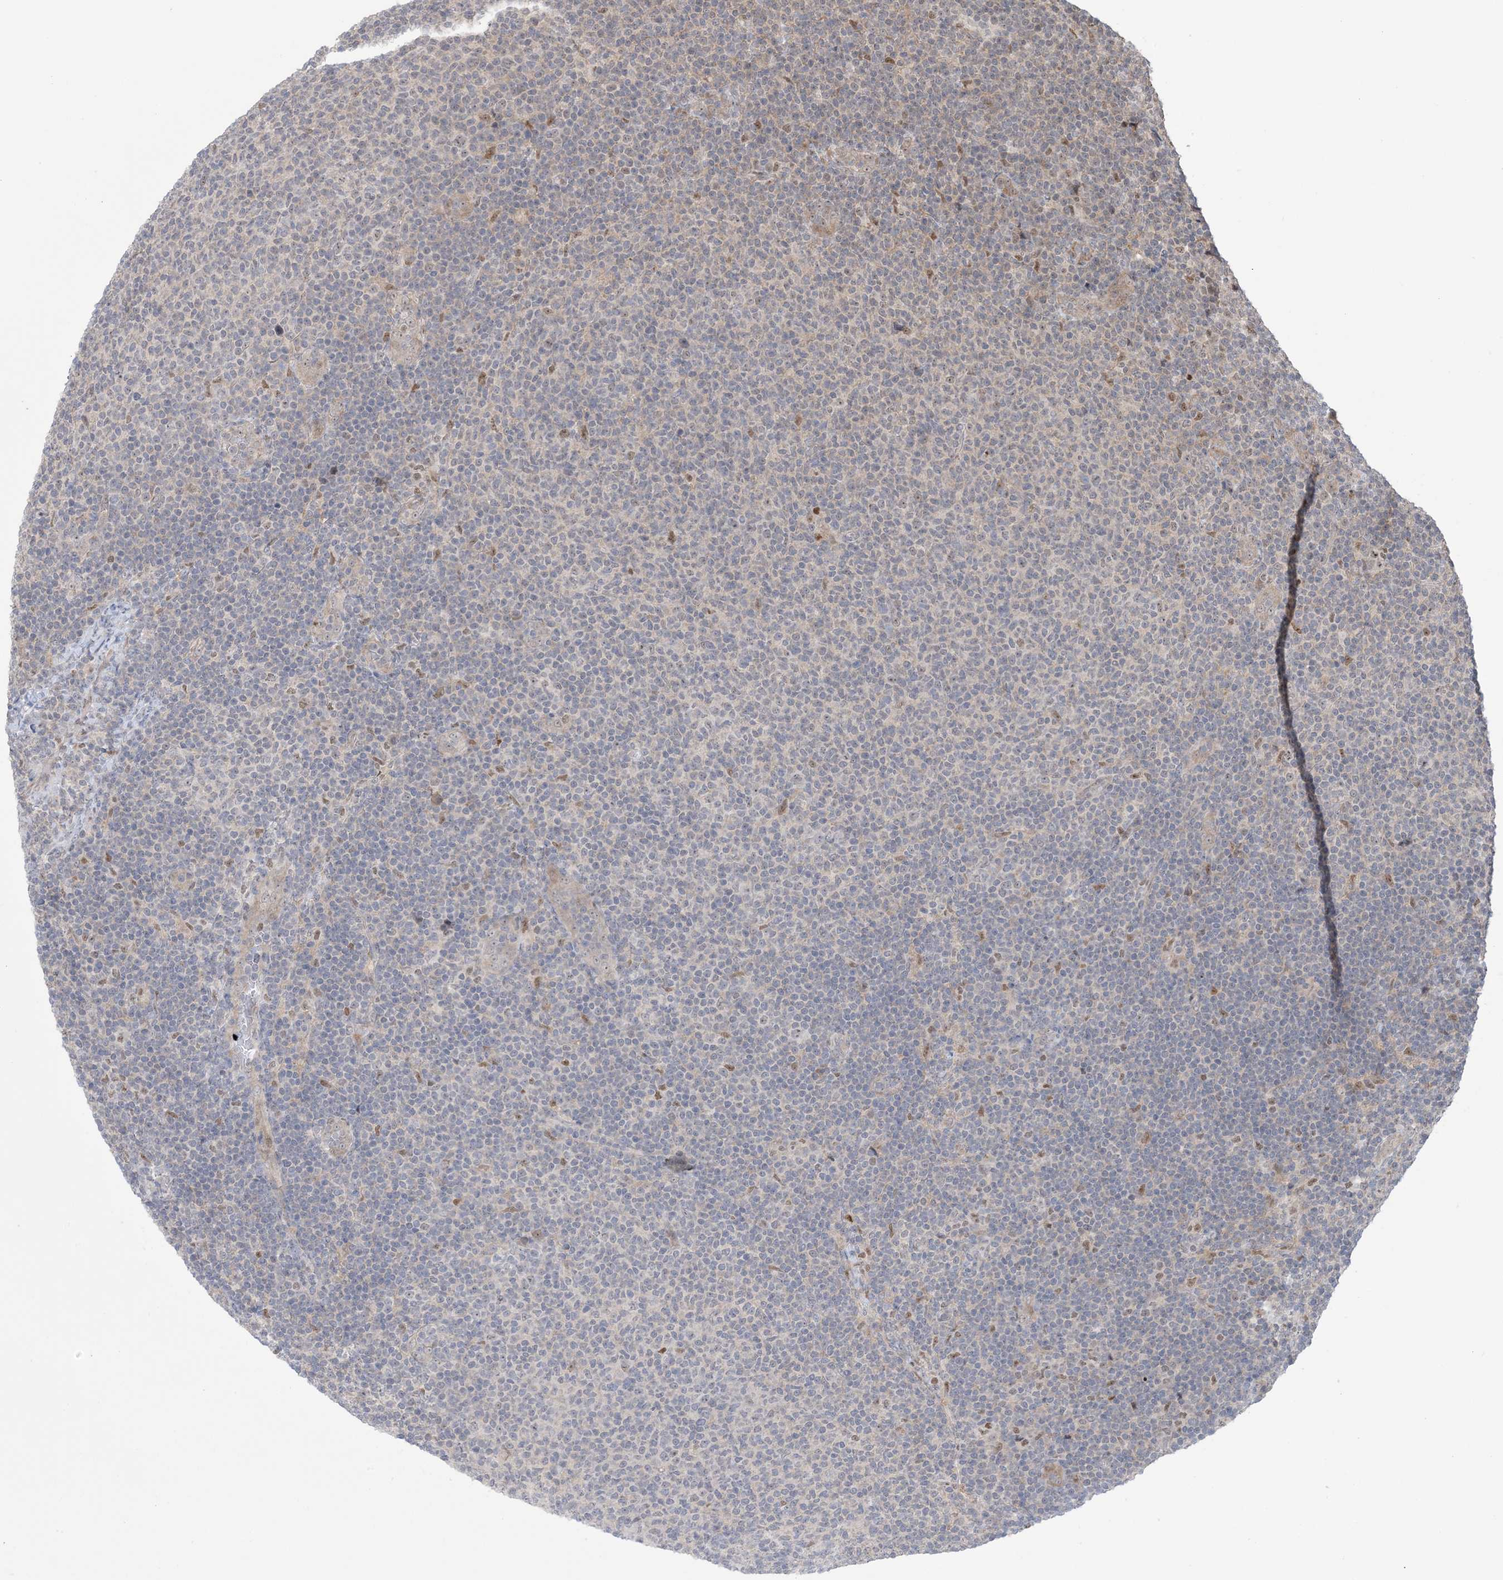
{"staining": {"intensity": "negative", "quantity": "none", "location": "none"}, "tissue": "lymphoma", "cell_type": "Tumor cells", "image_type": "cancer", "snomed": [{"axis": "morphology", "description": "Malignant lymphoma, non-Hodgkin's type, Low grade"}, {"axis": "topography", "description": "Lymph node"}], "caption": "High power microscopy photomicrograph of an immunohistochemistry photomicrograph of malignant lymphoma, non-Hodgkin's type (low-grade), revealing no significant positivity in tumor cells.", "gene": "ZNF710", "patient": {"sex": "male", "age": 66}}